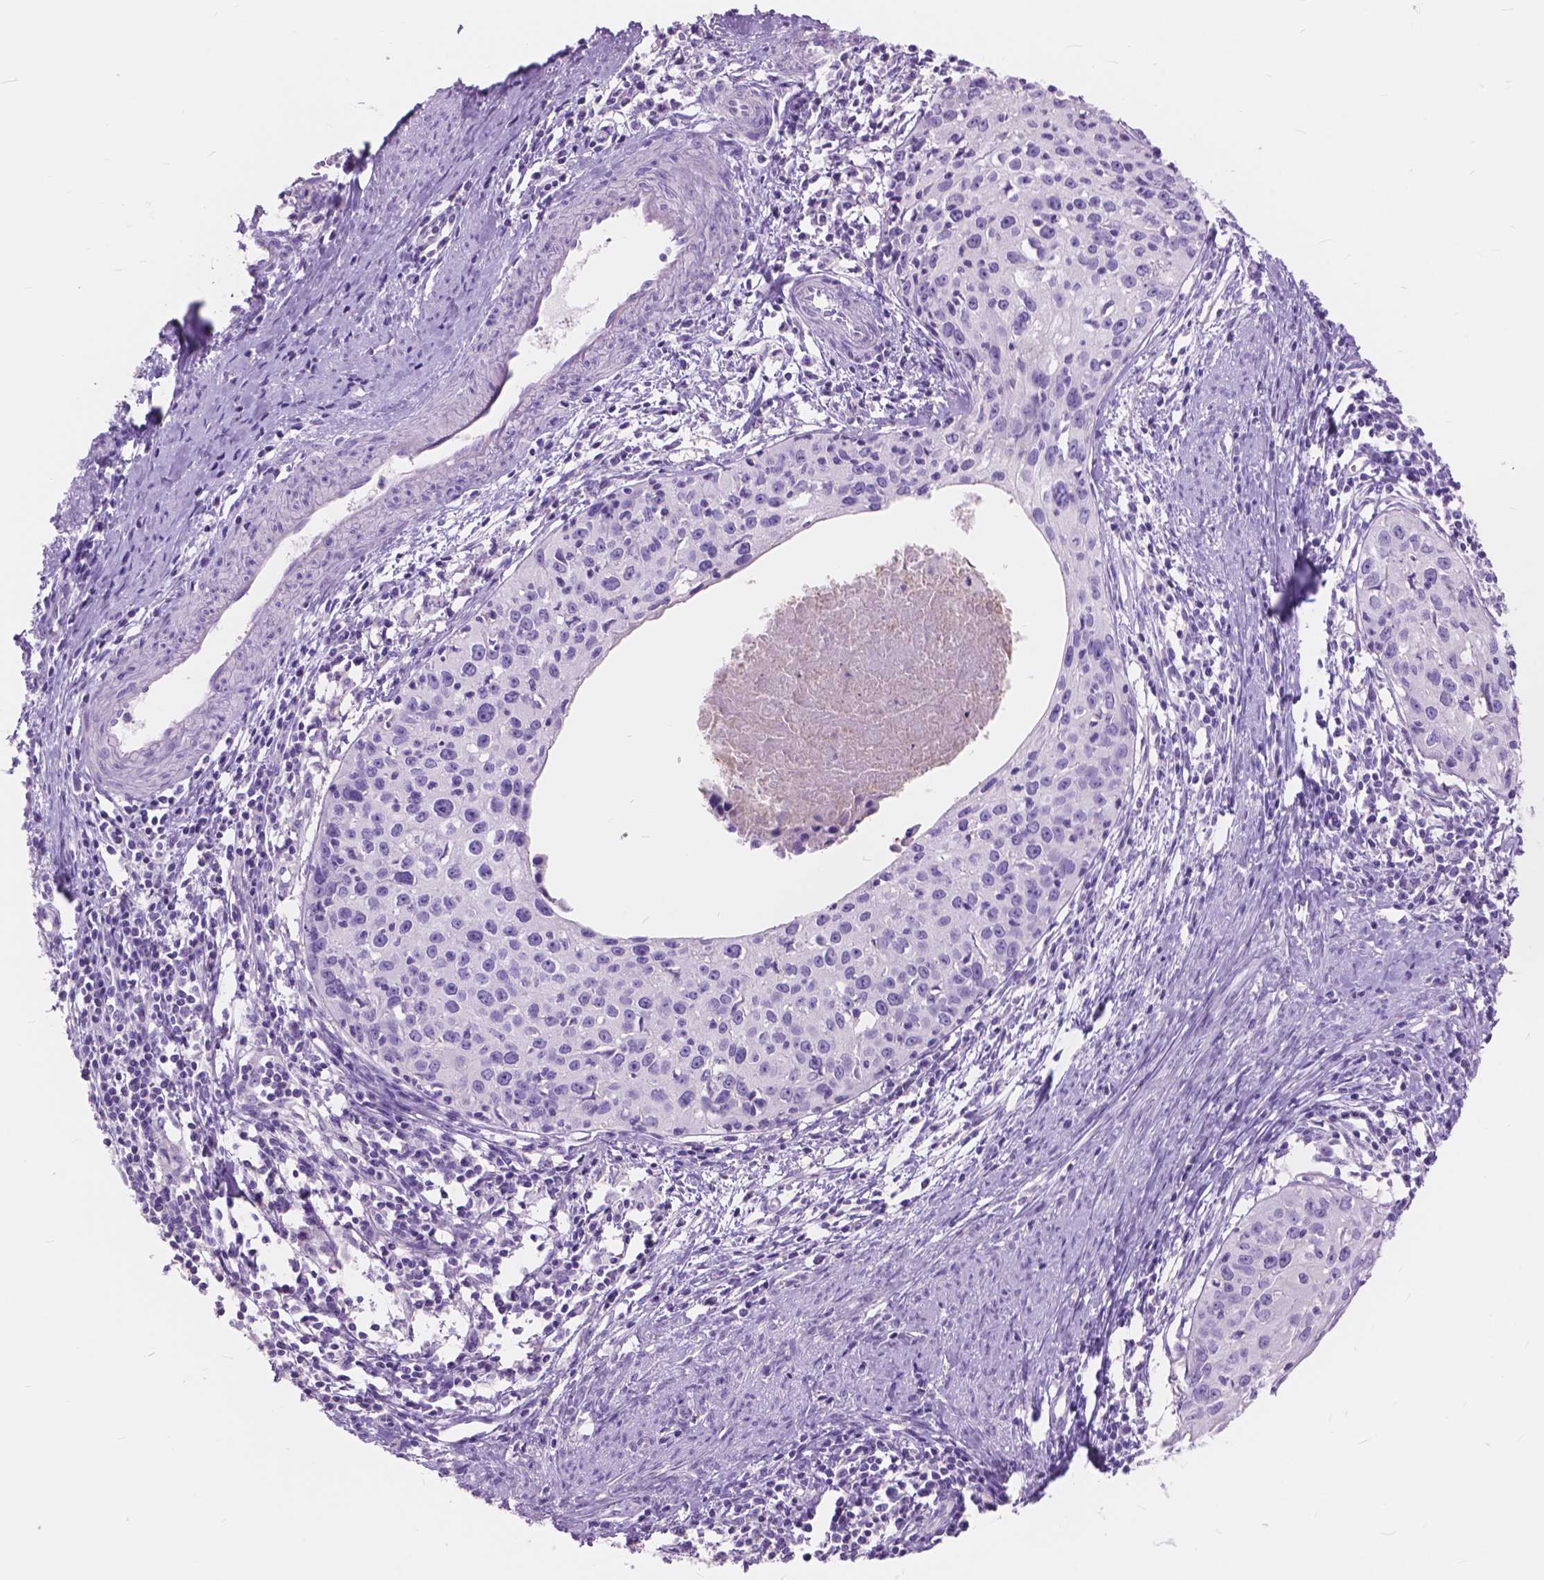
{"staining": {"intensity": "negative", "quantity": "none", "location": "none"}, "tissue": "cervical cancer", "cell_type": "Tumor cells", "image_type": "cancer", "snomed": [{"axis": "morphology", "description": "Squamous cell carcinoma, NOS"}, {"axis": "topography", "description": "Cervix"}], "caption": "The image exhibits no staining of tumor cells in squamous cell carcinoma (cervical). Nuclei are stained in blue.", "gene": "FOXL2", "patient": {"sex": "female", "age": 40}}